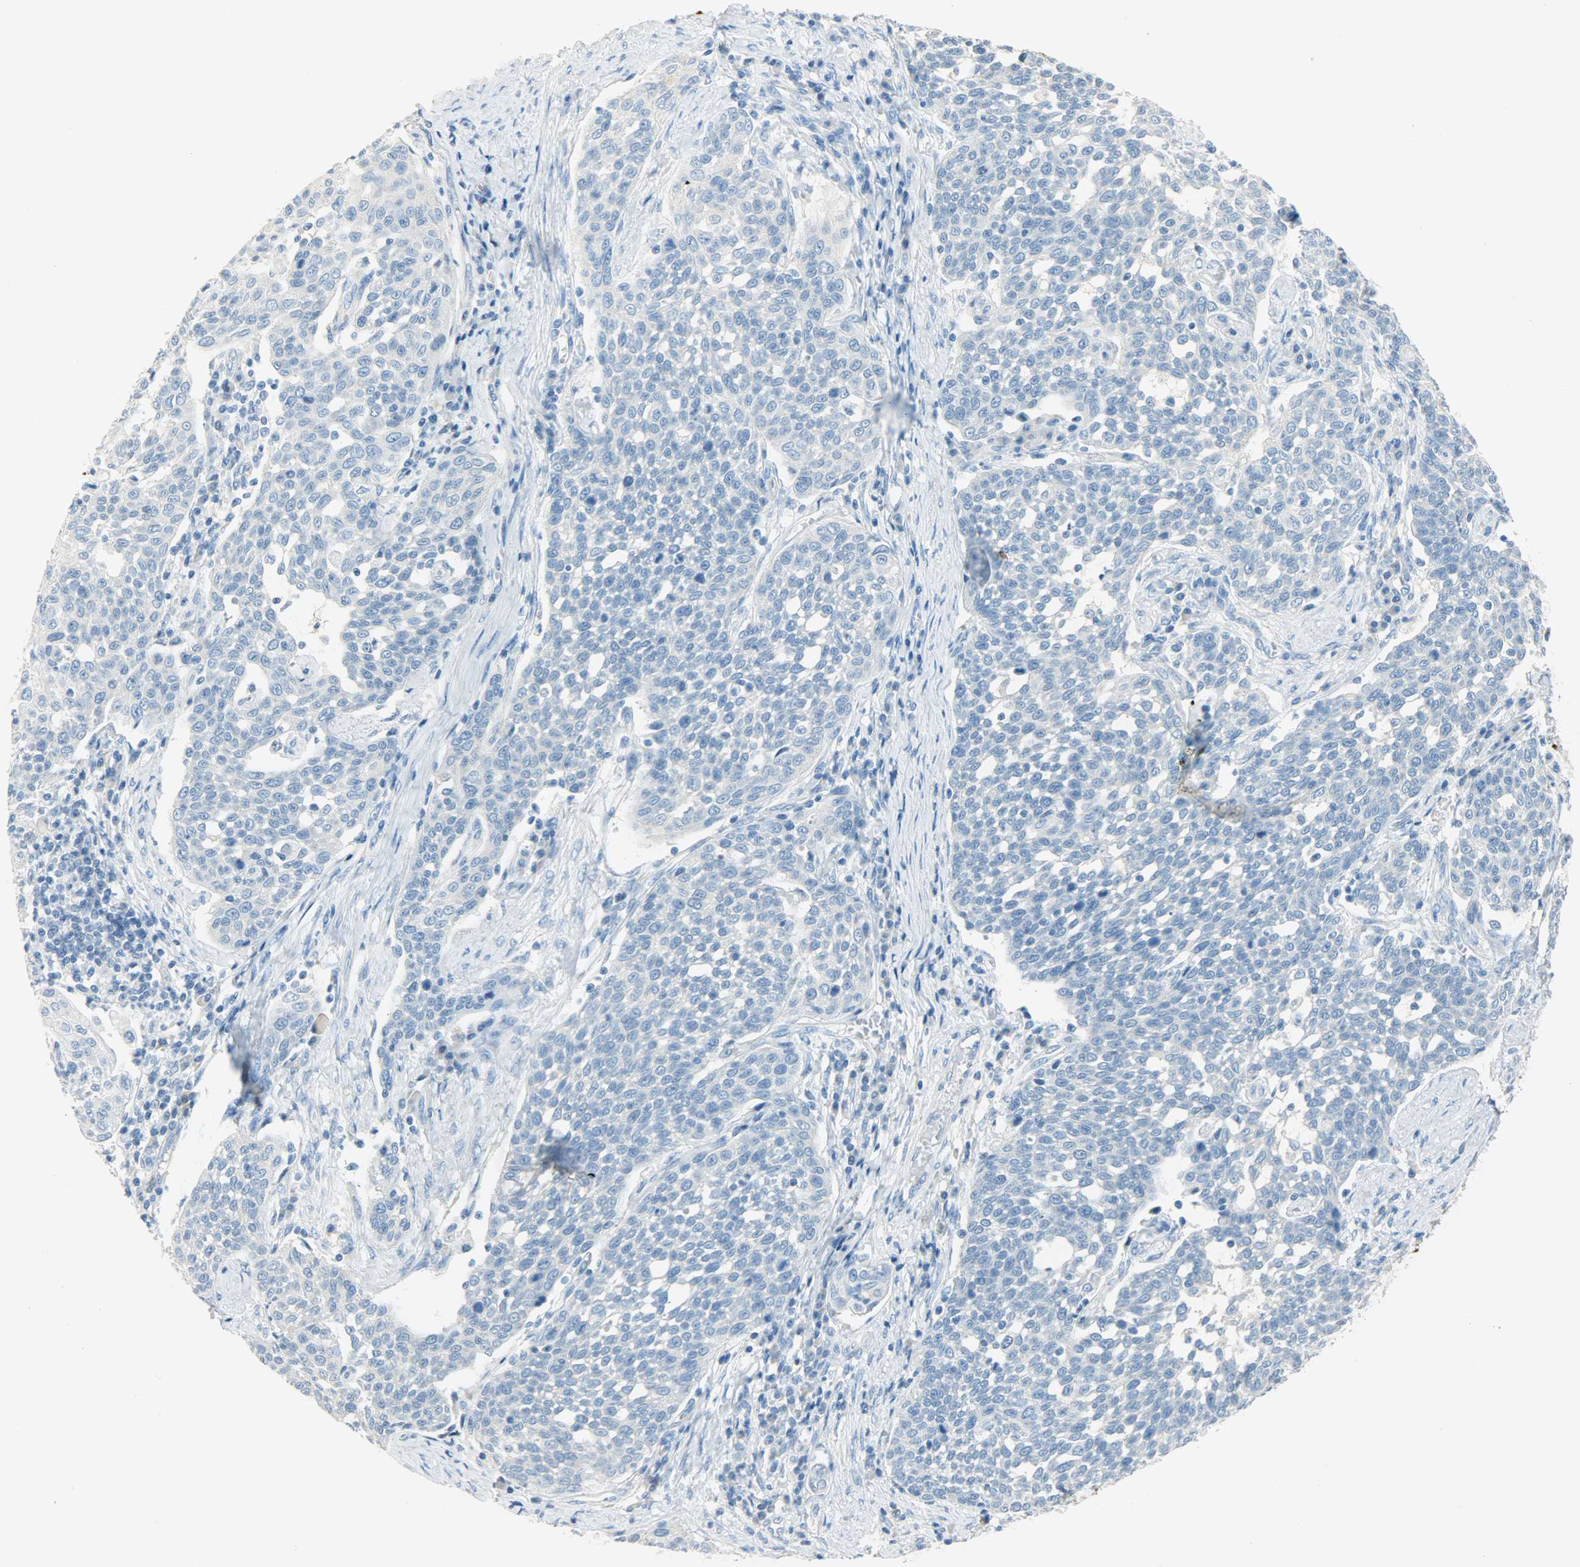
{"staining": {"intensity": "negative", "quantity": "none", "location": "none"}, "tissue": "cervical cancer", "cell_type": "Tumor cells", "image_type": "cancer", "snomed": [{"axis": "morphology", "description": "Squamous cell carcinoma, NOS"}, {"axis": "topography", "description": "Cervix"}], "caption": "This is an immunohistochemistry (IHC) histopathology image of human squamous cell carcinoma (cervical). There is no positivity in tumor cells.", "gene": "PROM1", "patient": {"sex": "female", "age": 34}}